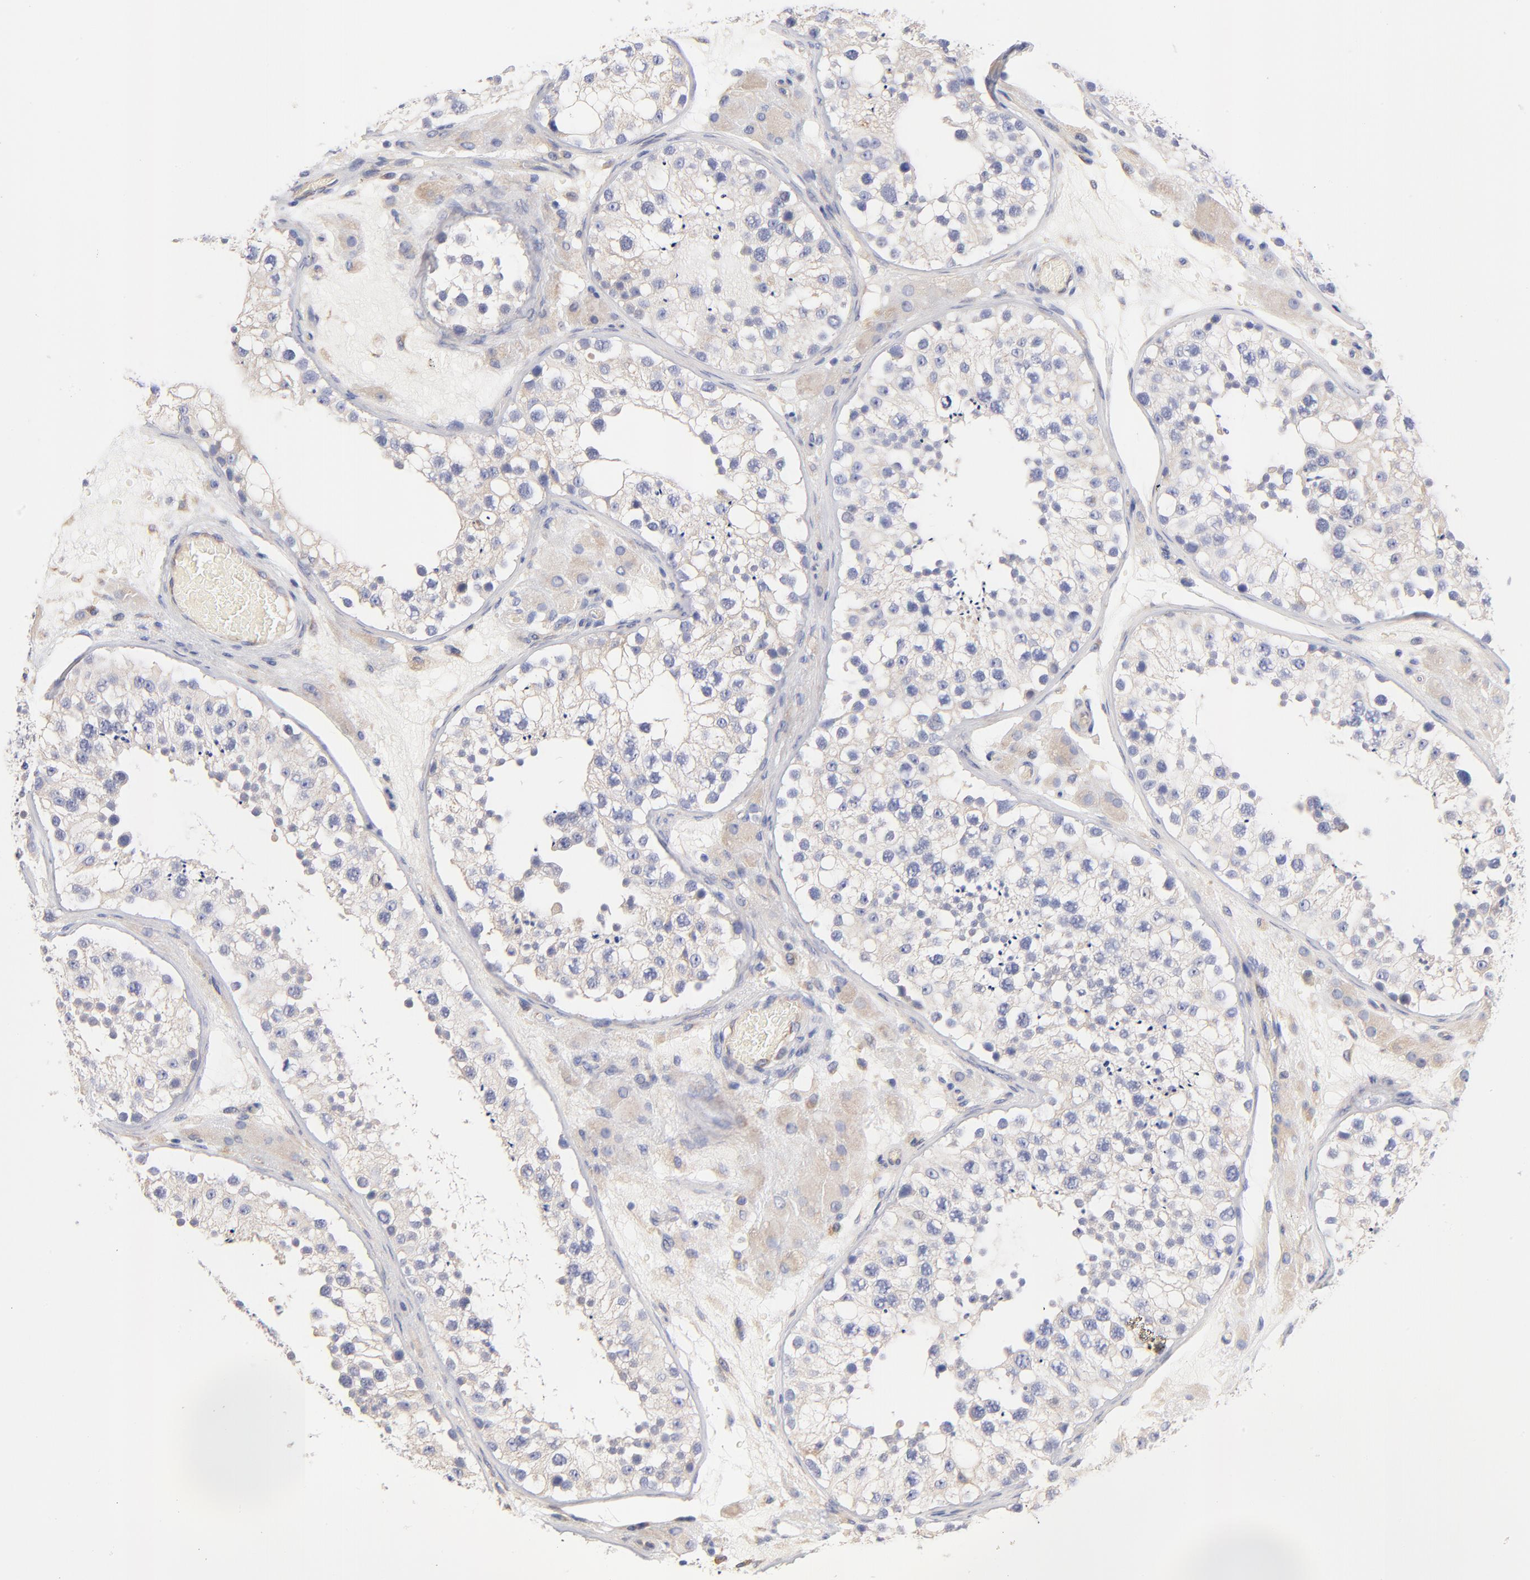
{"staining": {"intensity": "weak", "quantity": "<25%", "location": "cytoplasmic/membranous"}, "tissue": "testis", "cell_type": "Cells in seminiferous ducts", "image_type": "normal", "snomed": [{"axis": "morphology", "description": "Normal tissue, NOS"}, {"axis": "topography", "description": "Testis"}], "caption": "This histopathology image is of benign testis stained with immunohistochemistry (IHC) to label a protein in brown with the nuclei are counter-stained blue. There is no positivity in cells in seminiferous ducts. The staining is performed using DAB (3,3'-diaminobenzidine) brown chromogen with nuclei counter-stained in using hematoxylin.", "gene": "HS3ST1", "patient": {"sex": "male", "age": 26}}